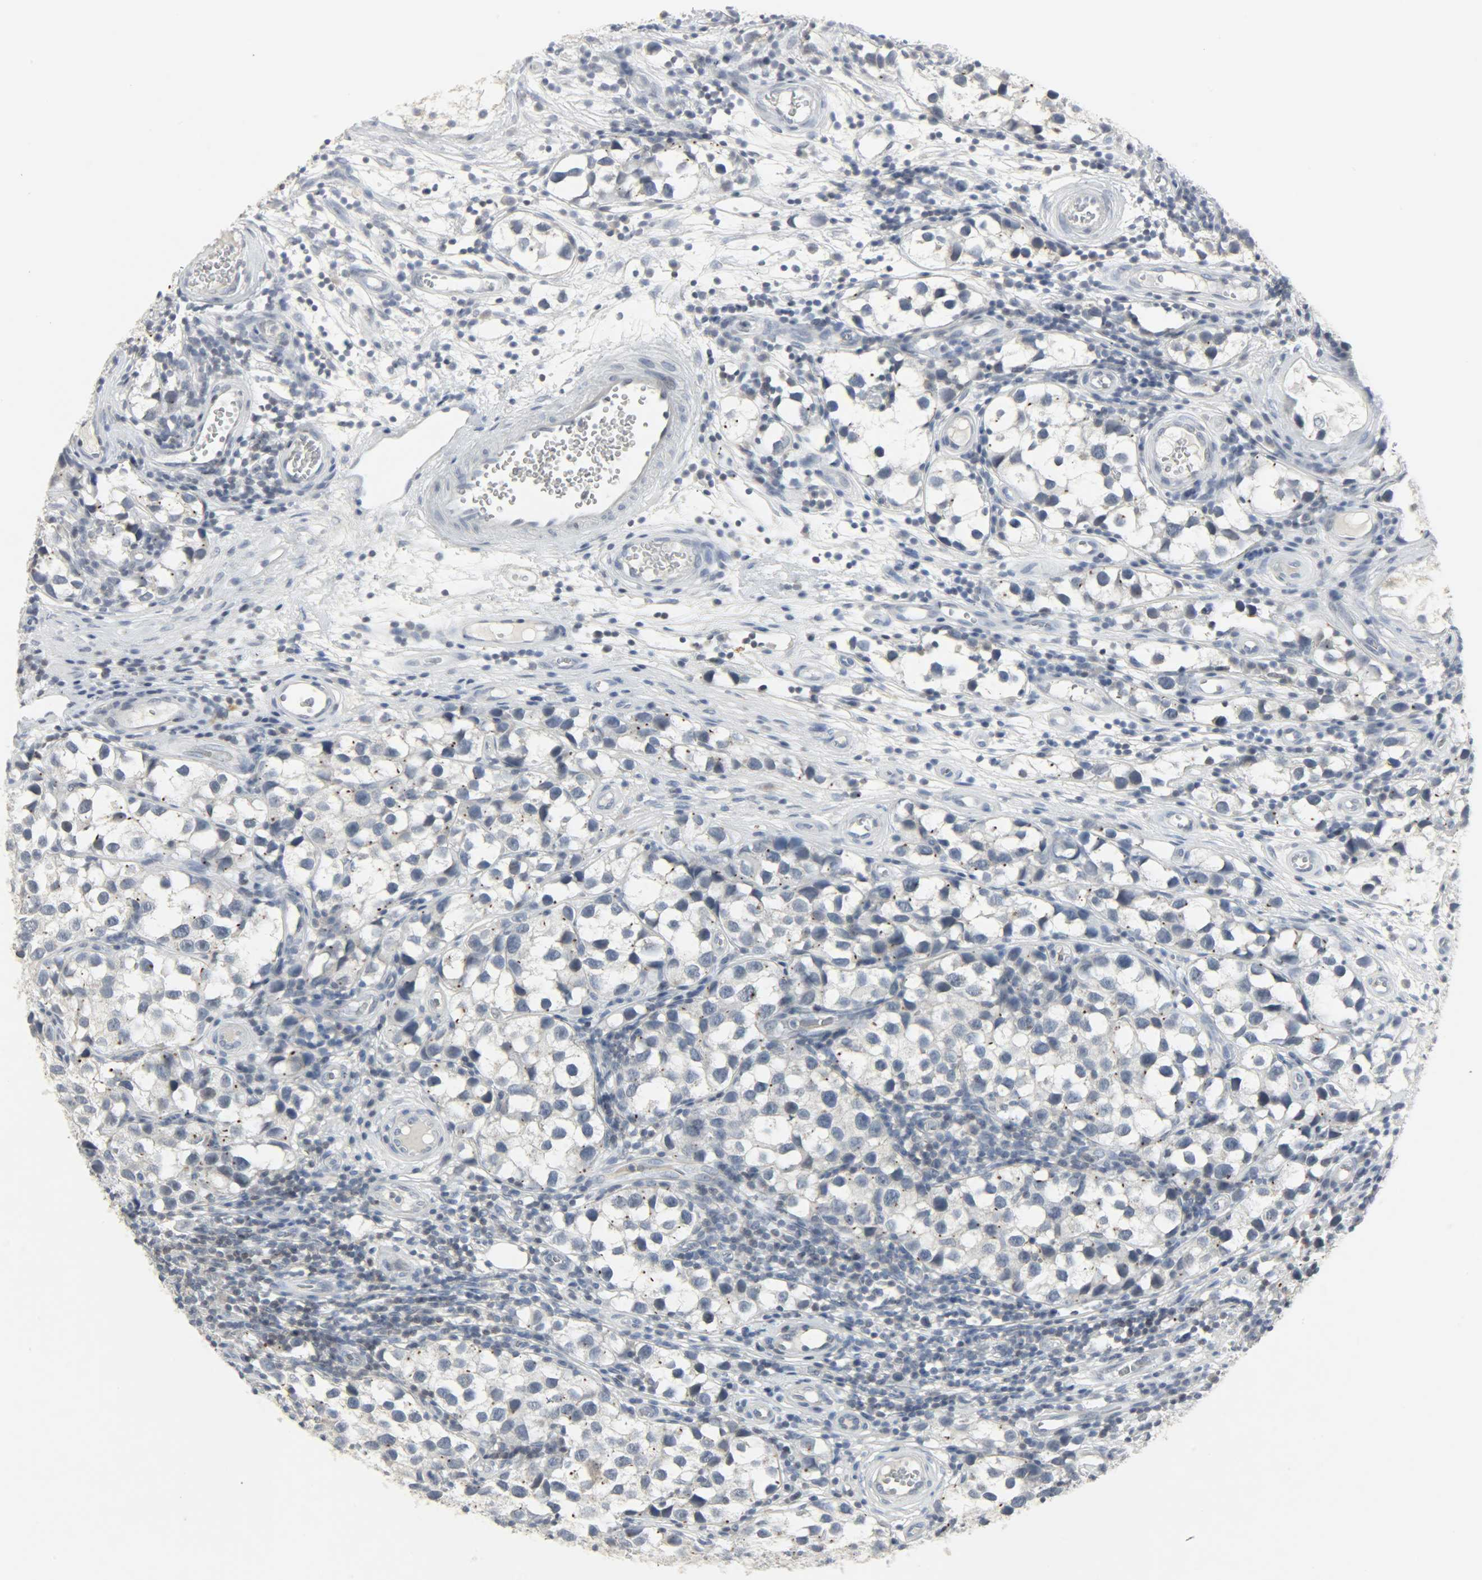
{"staining": {"intensity": "weak", "quantity": "25%-75%", "location": "cytoplasmic/membranous"}, "tissue": "testis cancer", "cell_type": "Tumor cells", "image_type": "cancer", "snomed": [{"axis": "morphology", "description": "Seminoma, NOS"}, {"axis": "topography", "description": "Testis"}], "caption": "This photomicrograph exhibits testis cancer (seminoma) stained with immunohistochemistry to label a protein in brown. The cytoplasmic/membranous of tumor cells show weak positivity for the protein. Nuclei are counter-stained blue.", "gene": "CAMK4", "patient": {"sex": "male", "age": 39}}